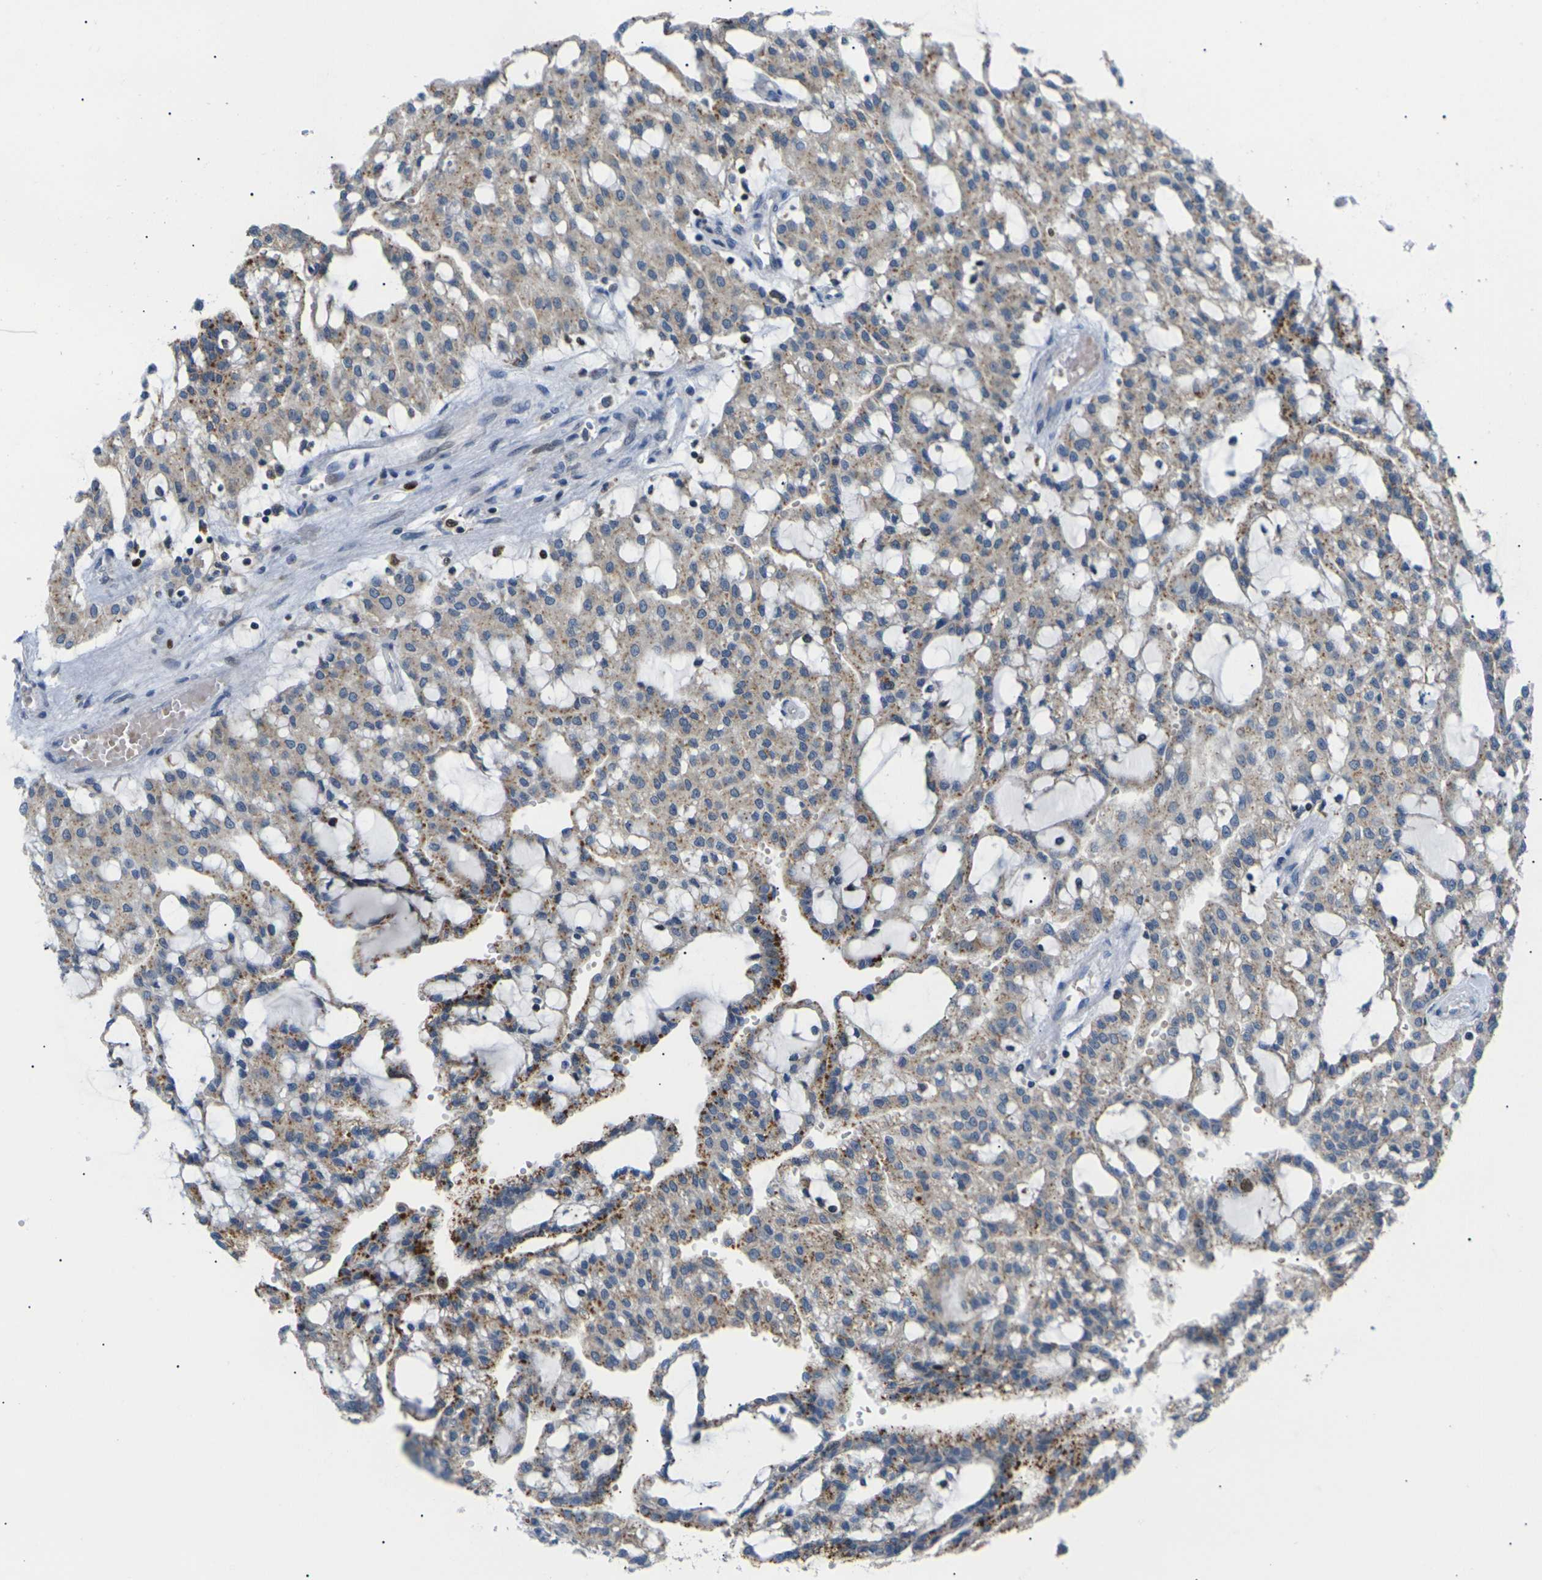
{"staining": {"intensity": "moderate", "quantity": ">75%", "location": "cytoplasmic/membranous"}, "tissue": "renal cancer", "cell_type": "Tumor cells", "image_type": "cancer", "snomed": [{"axis": "morphology", "description": "Adenocarcinoma, NOS"}, {"axis": "topography", "description": "Kidney"}], "caption": "The immunohistochemical stain labels moderate cytoplasmic/membranous staining in tumor cells of adenocarcinoma (renal) tissue.", "gene": "RPS6KA3", "patient": {"sex": "male", "age": 63}}